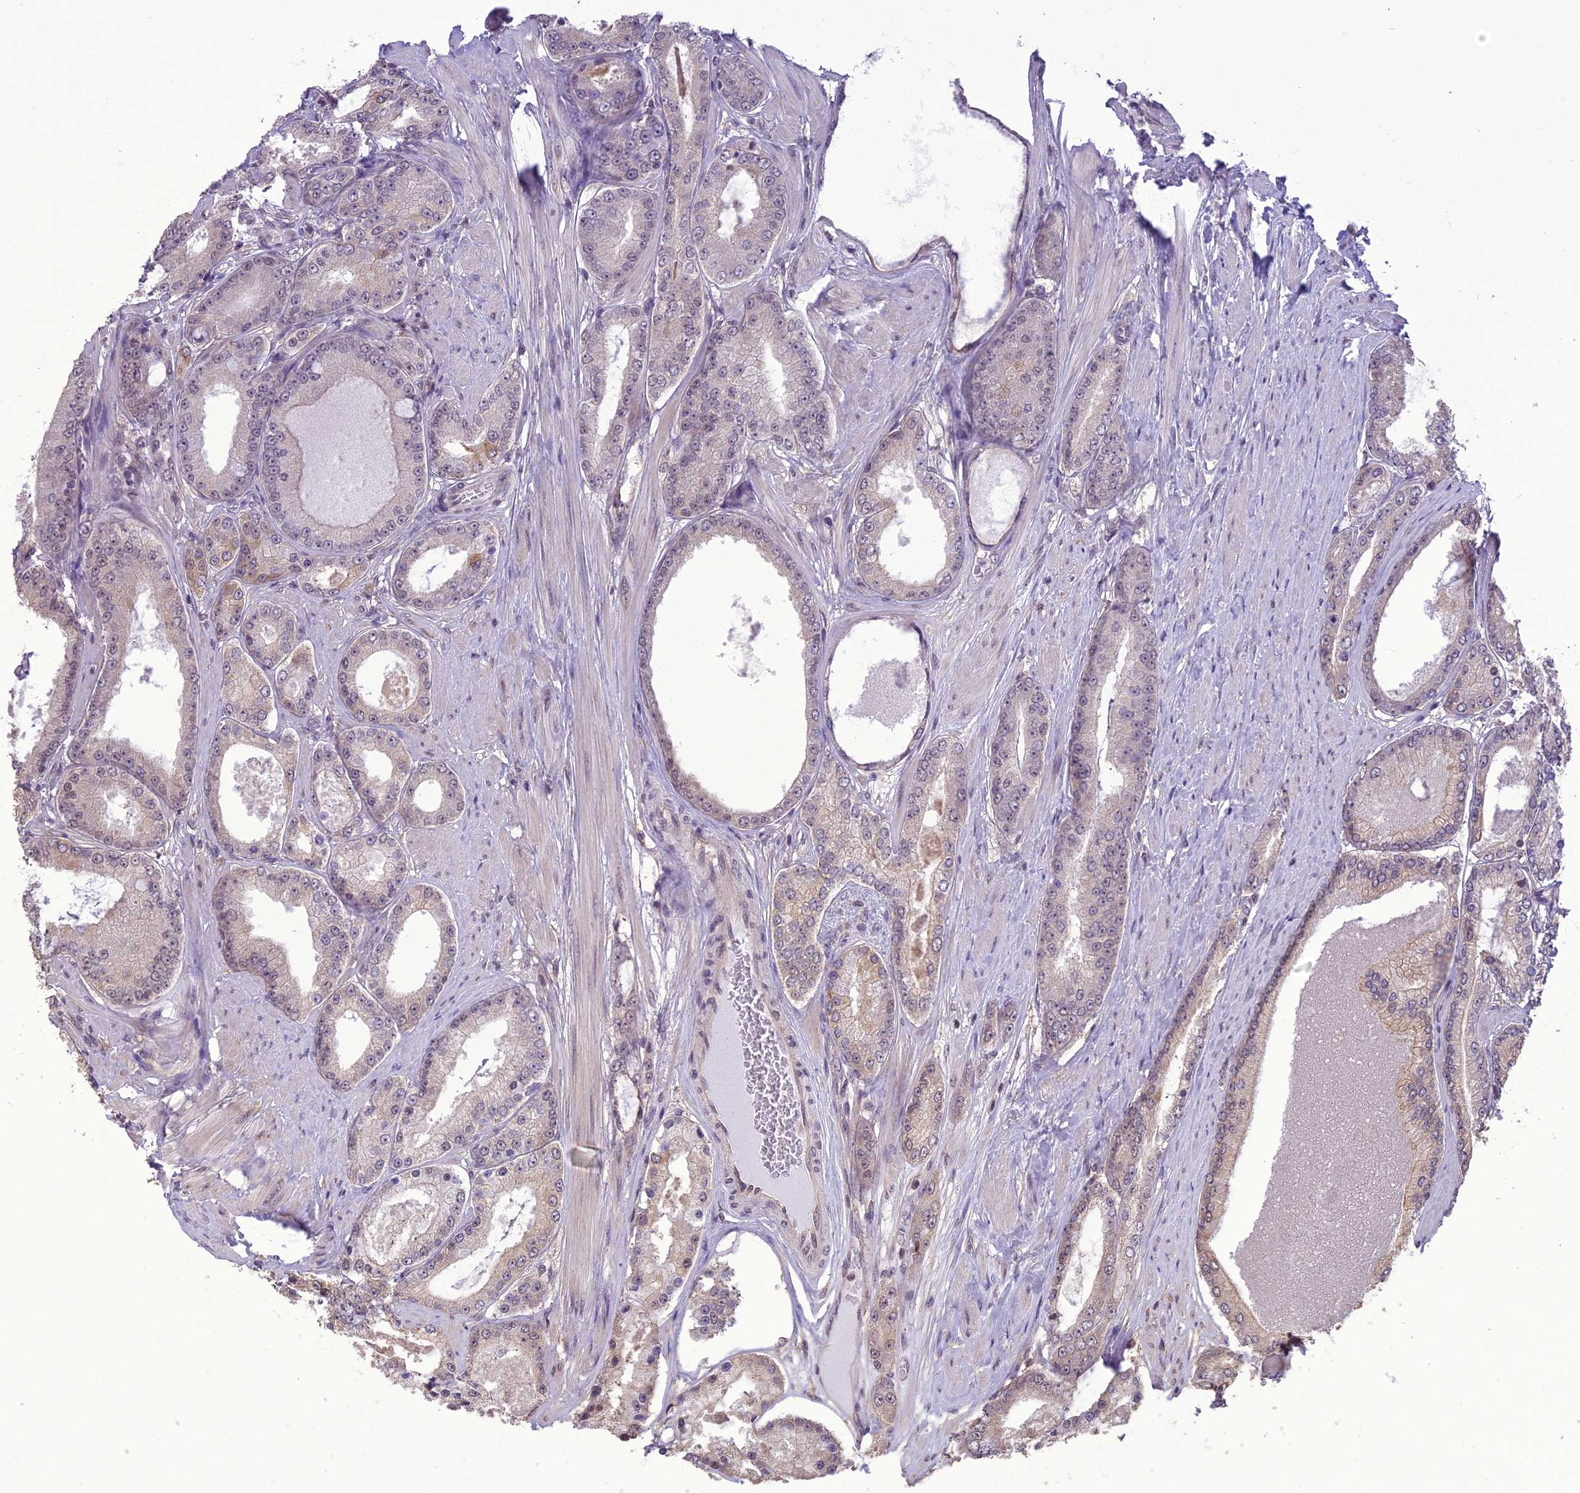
{"staining": {"intensity": "negative", "quantity": "none", "location": "none"}, "tissue": "prostate cancer", "cell_type": "Tumor cells", "image_type": "cancer", "snomed": [{"axis": "morphology", "description": "Adenocarcinoma, High grade"}, {"axis": "topography", "description": "Prostate"}], "caption": "This is an immunohistochemistry (IHC) photomicrograph of human high-grade adenocarcinoma (prostate). There is no expression in tumor cells.", "gene": "TIGD7", "patient": {"sex": "male", "age": 59}}